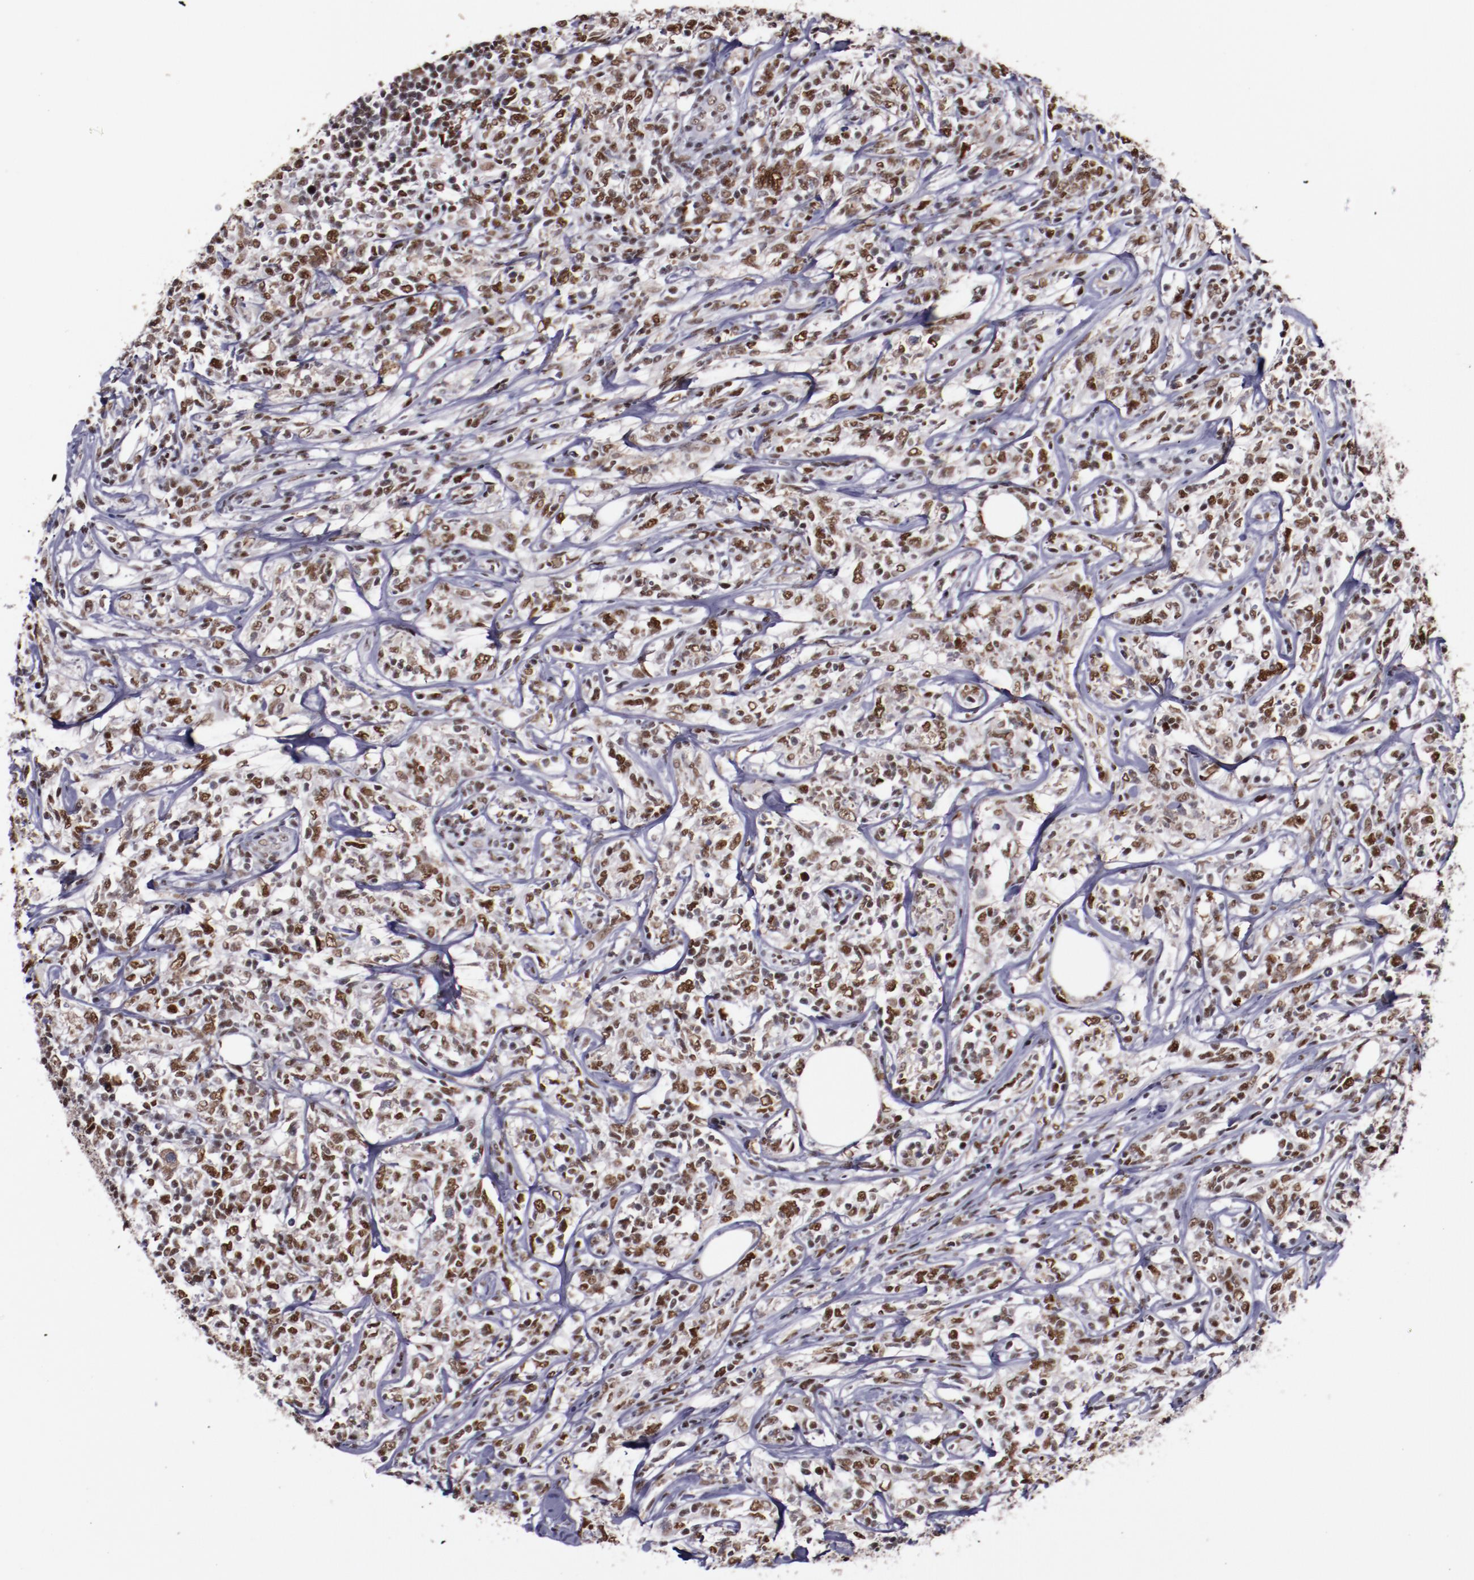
{"staining": {"intensity": "moderate", "quantity": ">75%", "location": "nuclear"}, "tissue": "lymphoma", "cell_type": "Tumor cells", "image_type": "cancer", "snomed": [{"axis": "morphology", "description": "Malignant lymphoma, non-Hodgkin's type, High grade"}, {"axis": "topography", "description": "Lymph node"}], "caption": "High-power microscopy captured an immunohistochemistry histopathology image of lymphoma, revealing moderate nuclear positivity in about >75% of tumor cells.", "gene": "PPP4R3A", "patient": {"sex": "female", "age": 84}}